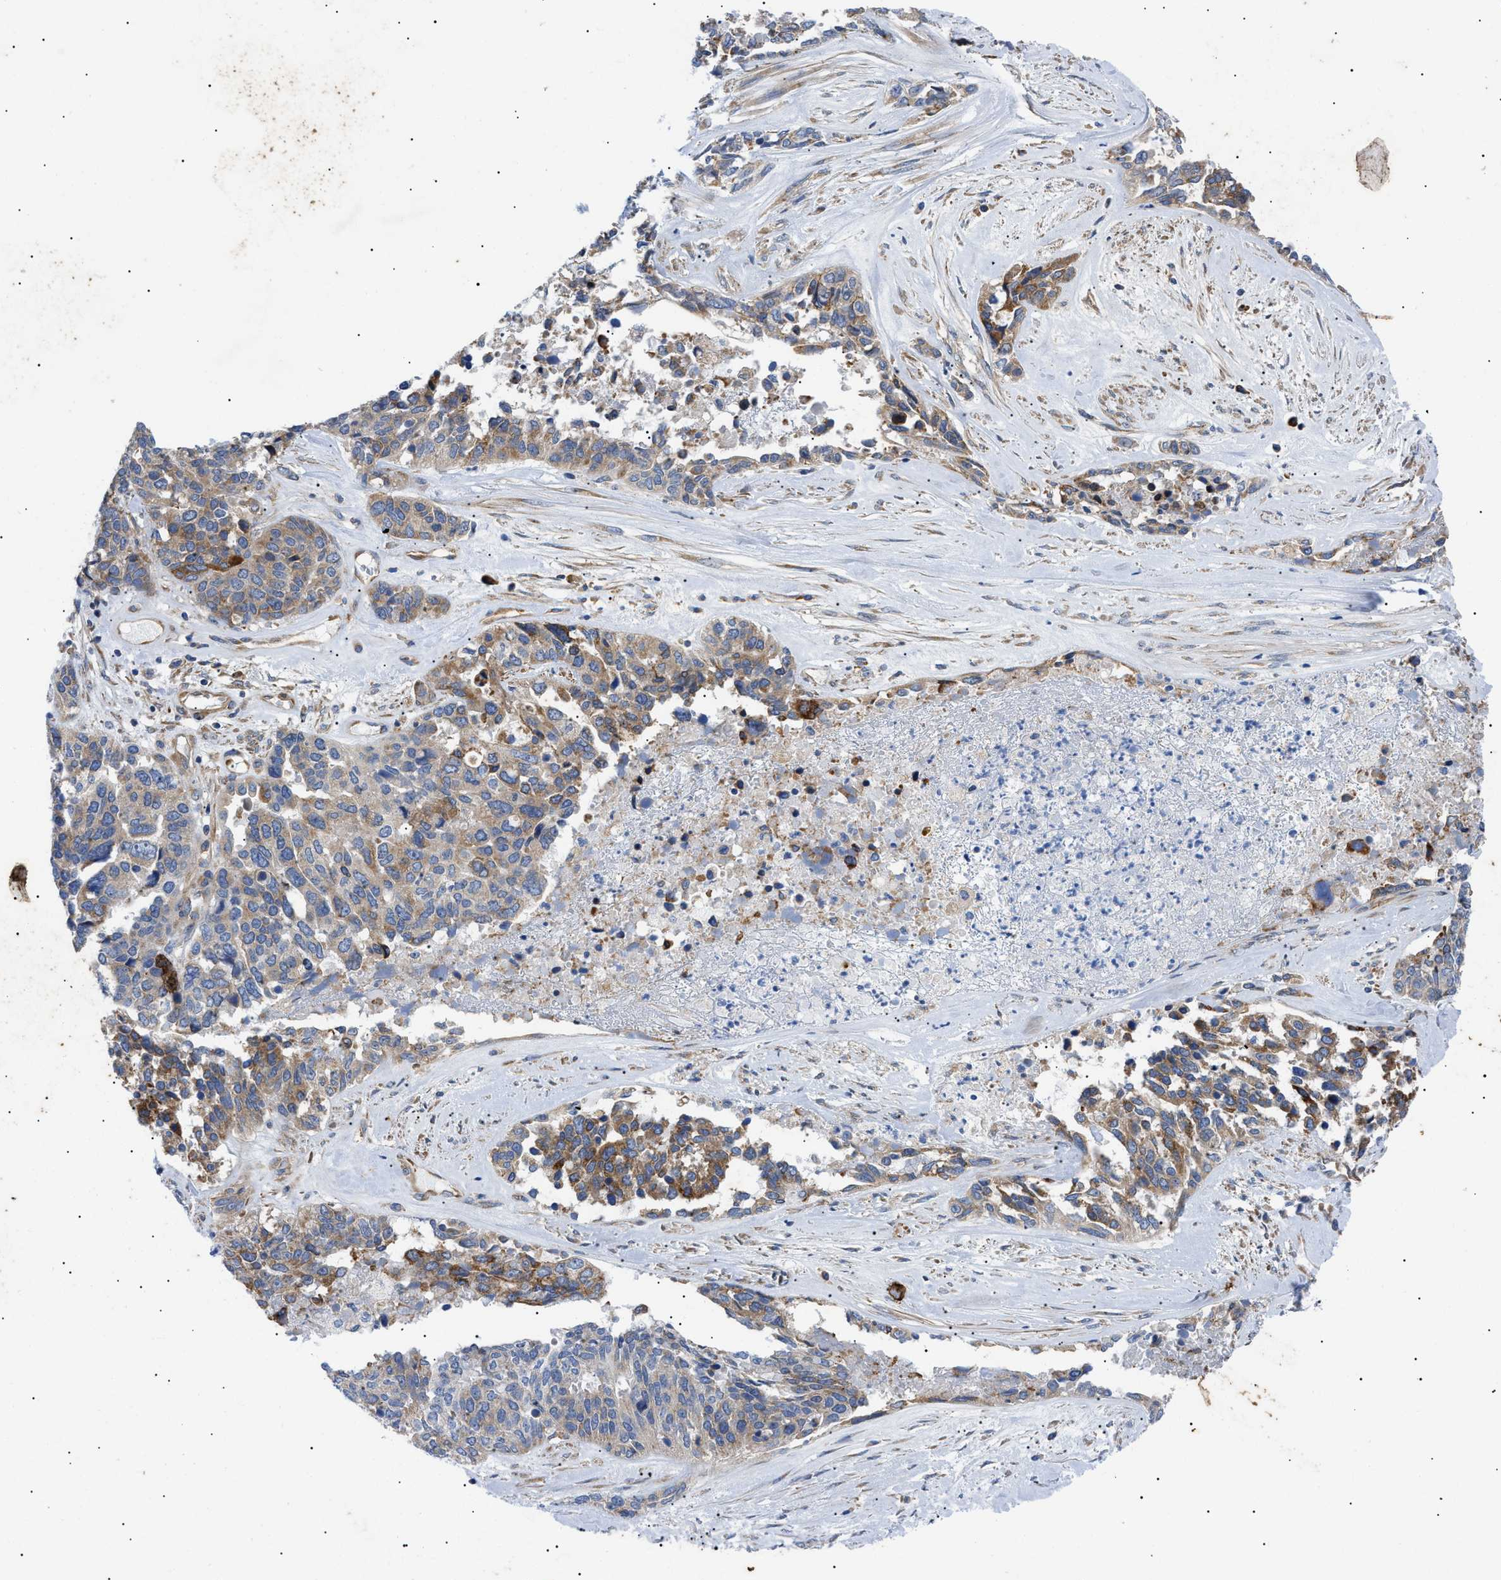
{"staining": {"intensity": "moderate", "quantity": ">75%", "location": "cytoplasmic/membranous"}, "tissue": "ovarian cancer", "cell_type": "Tumor cells", "image_type": "cancer", "snomed": [{"axis": "morphology", "description": "Cystadenocarcinoma, serous, NOS"}, {"axis": "topography", "description": "Ovary"}], "caption": "This histopathology image exhibits ovarian serous cystadenocarcinoma stained with immunohistochemistry (IHC) to label a protein in brown. The cytoplasmic/membranous of tumor cells show moderate positivity for the protein. Nuclei are counter-stained blue.", "gene": "HSPB8", "patient": {"sex": "female", "age": 44}}